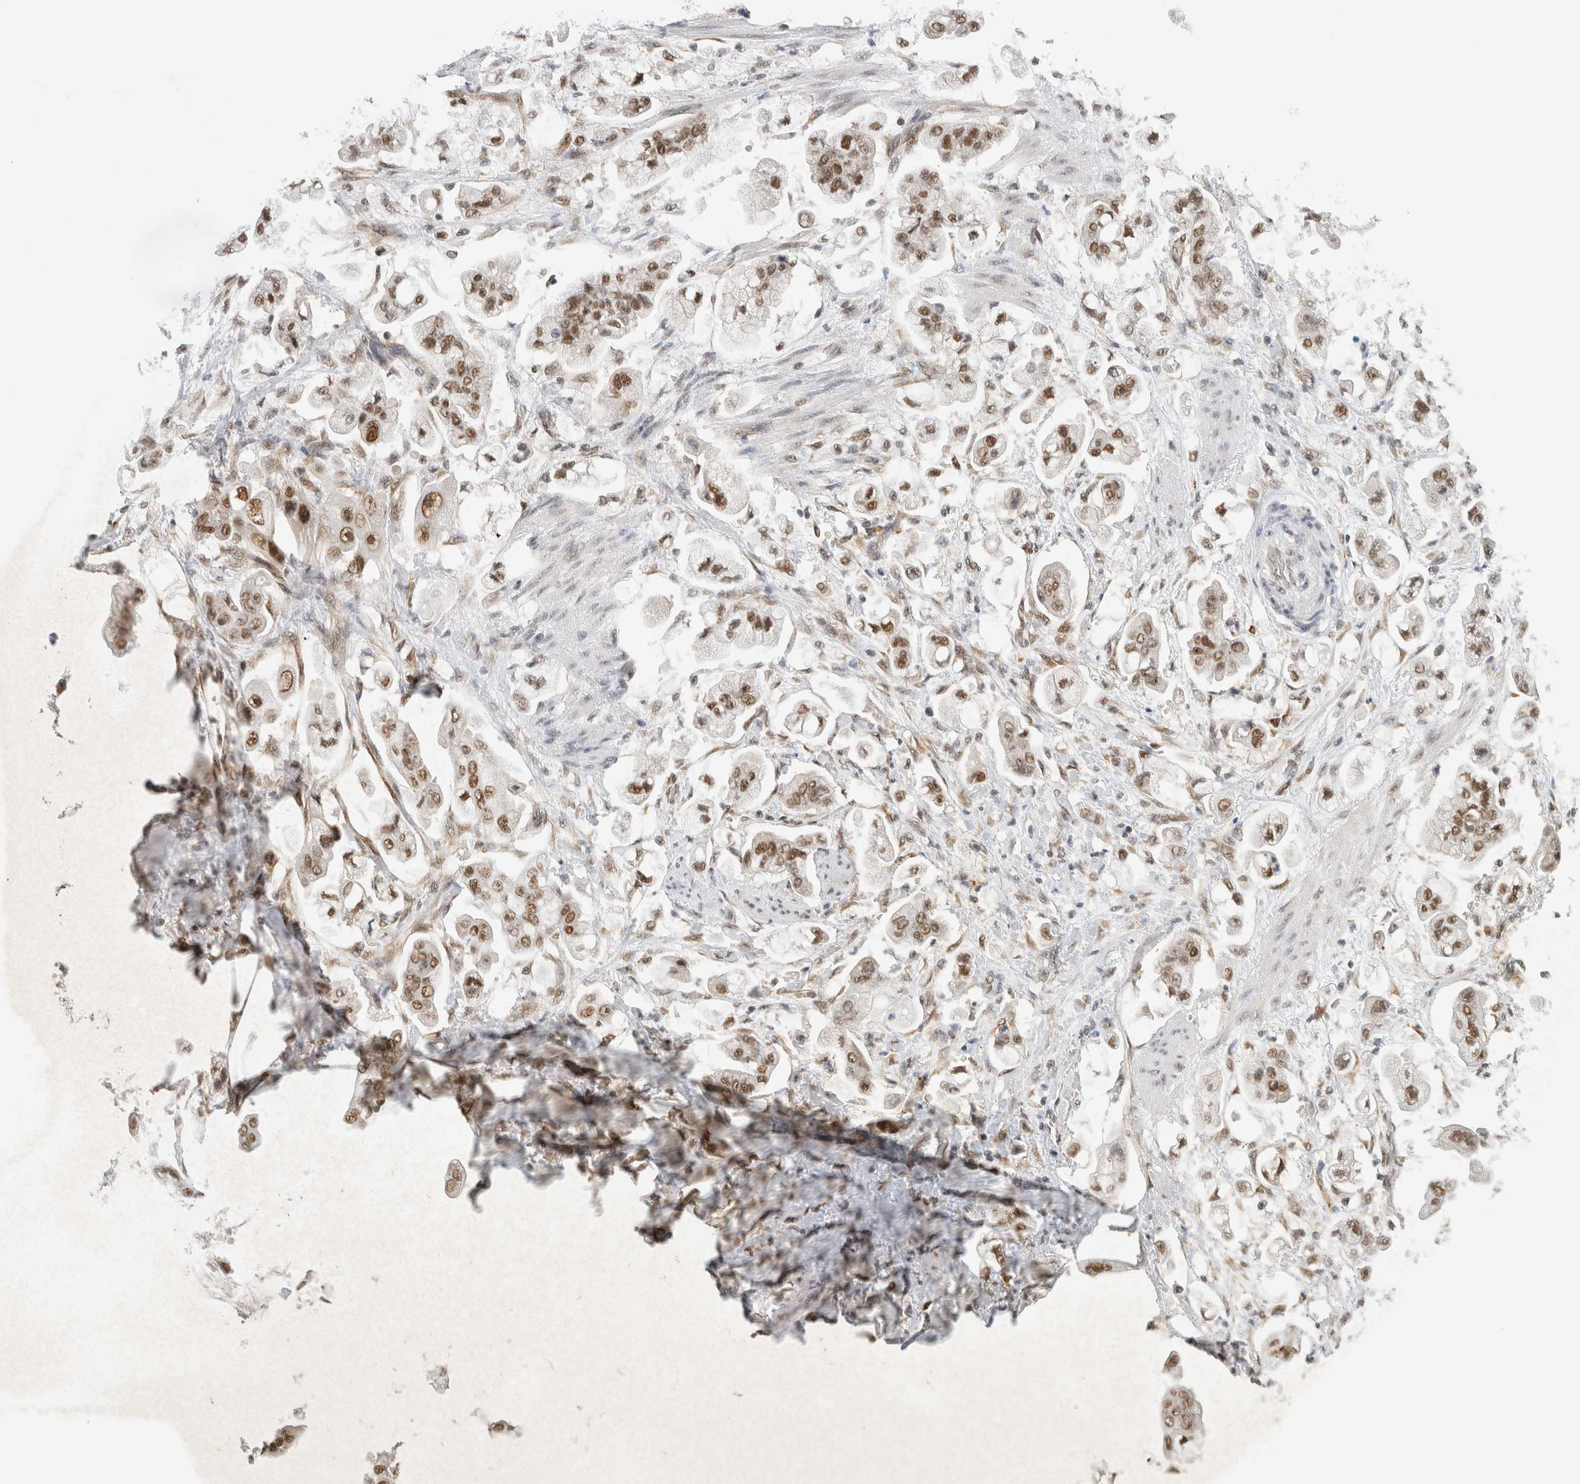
{"staining": {"intensity": "moderate", "quantity": ">75%", "location": "nuclear"}, "tissue": "stomach cancer", "cell_type": "Tumor cells", "image_type": "cancer", "snomed": [{"axis": "morphology", "description": "Adenocarcinoma, NOS"}, {"axis": "topography", "description": "Stomach"}], "caption": "Immunohistochemistry staining of adenocarcinoma (stomach), which shows medium levels of moderate nuclear expression in approximately >75% of tumor cells indicating moderate nuclear protein expression. The staining was performed using DAB (3,3'-diaminobenzidine) (brown) for protein detection and nuclei were counterstained in hematoxylin (blue).", "gene": "DDX42", "patient": {"sex": "male", "age": 62}}